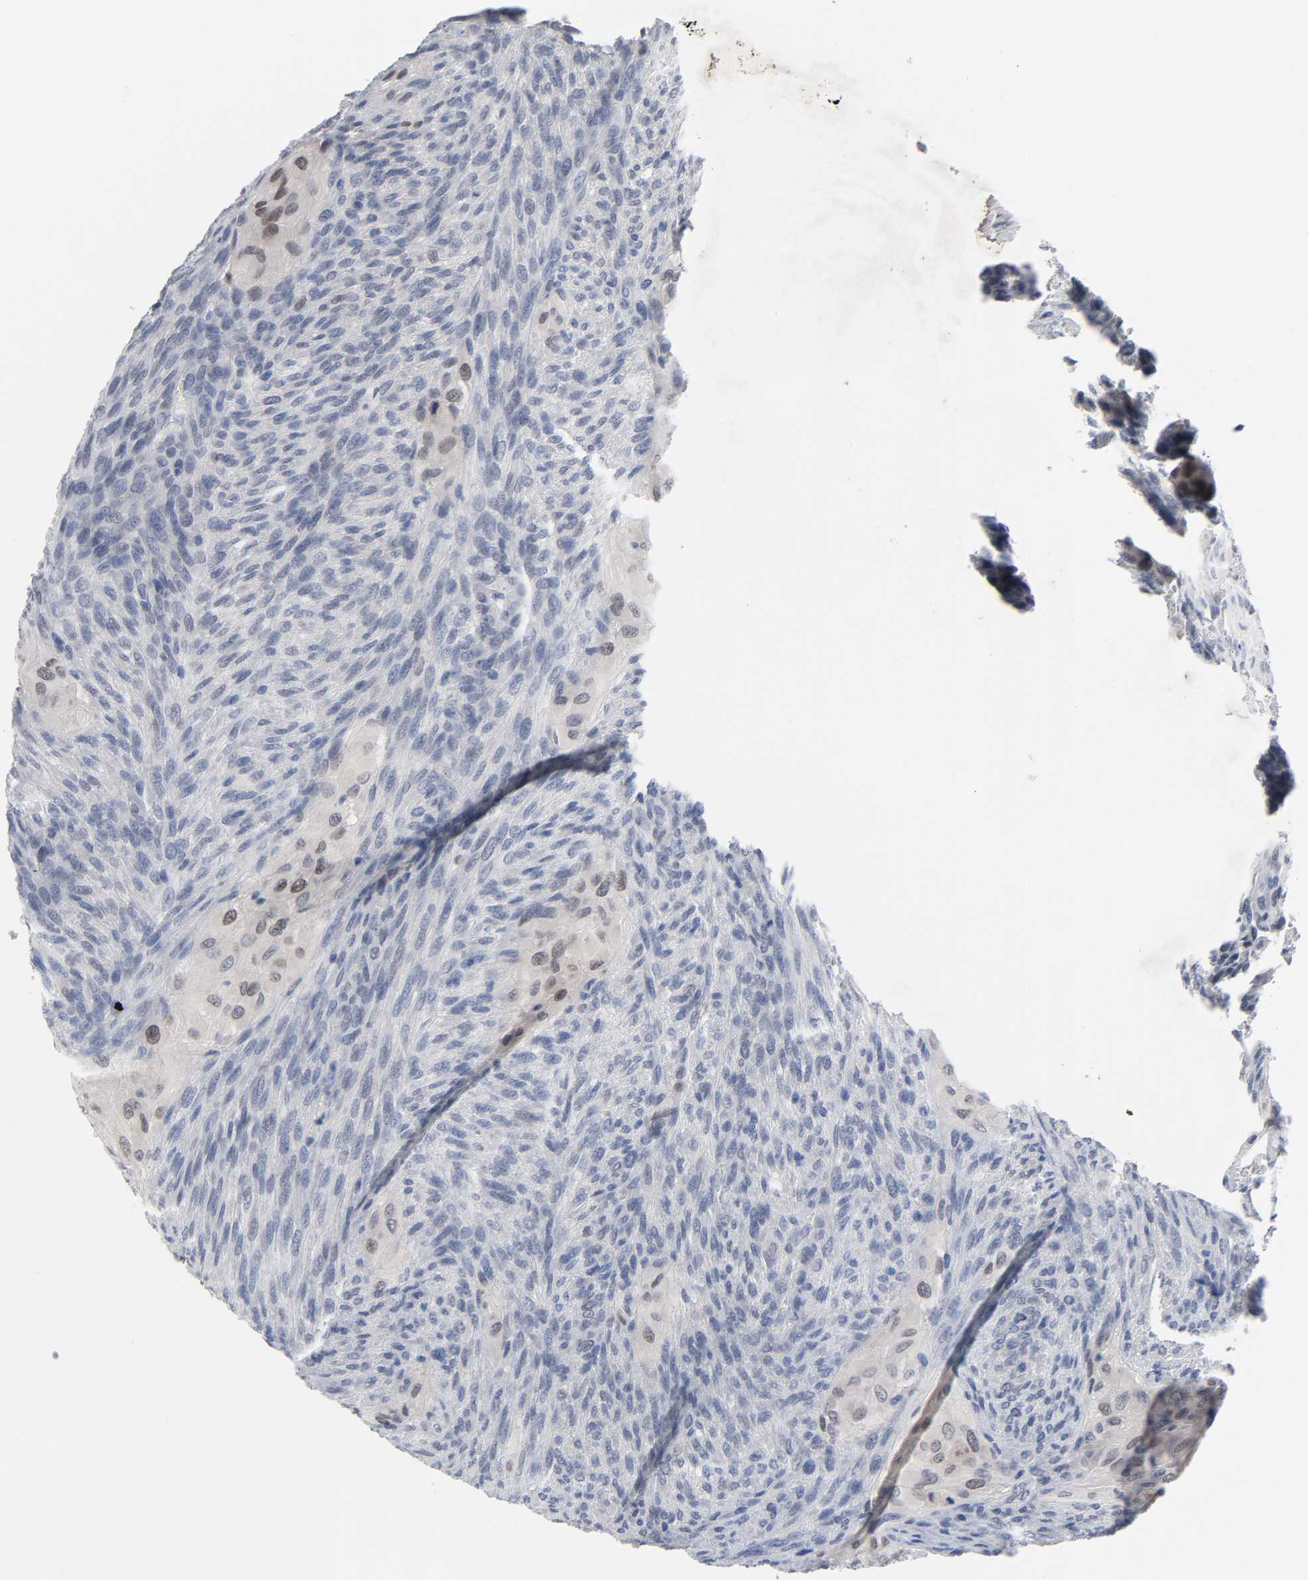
{"staining": {"intensity": "weak", "quantity": "<25%", "location": "nuclear"}, "tissue": "glioma", "cell_type": "Tumor cells", "image_type": "cancer", "snomed": [{"axis": "morphology", "description": "Glioma, malignant, High grade"}, {"axis": "topography", "description": "Cerebral cortex"}], "caption": "An immunohistochemistry (IHC) micrograph of glioma is shown. There is no staining in tumor cells of glioma.", "gene": "SALL2", "patient": {"sex": "female", "age": 55}}